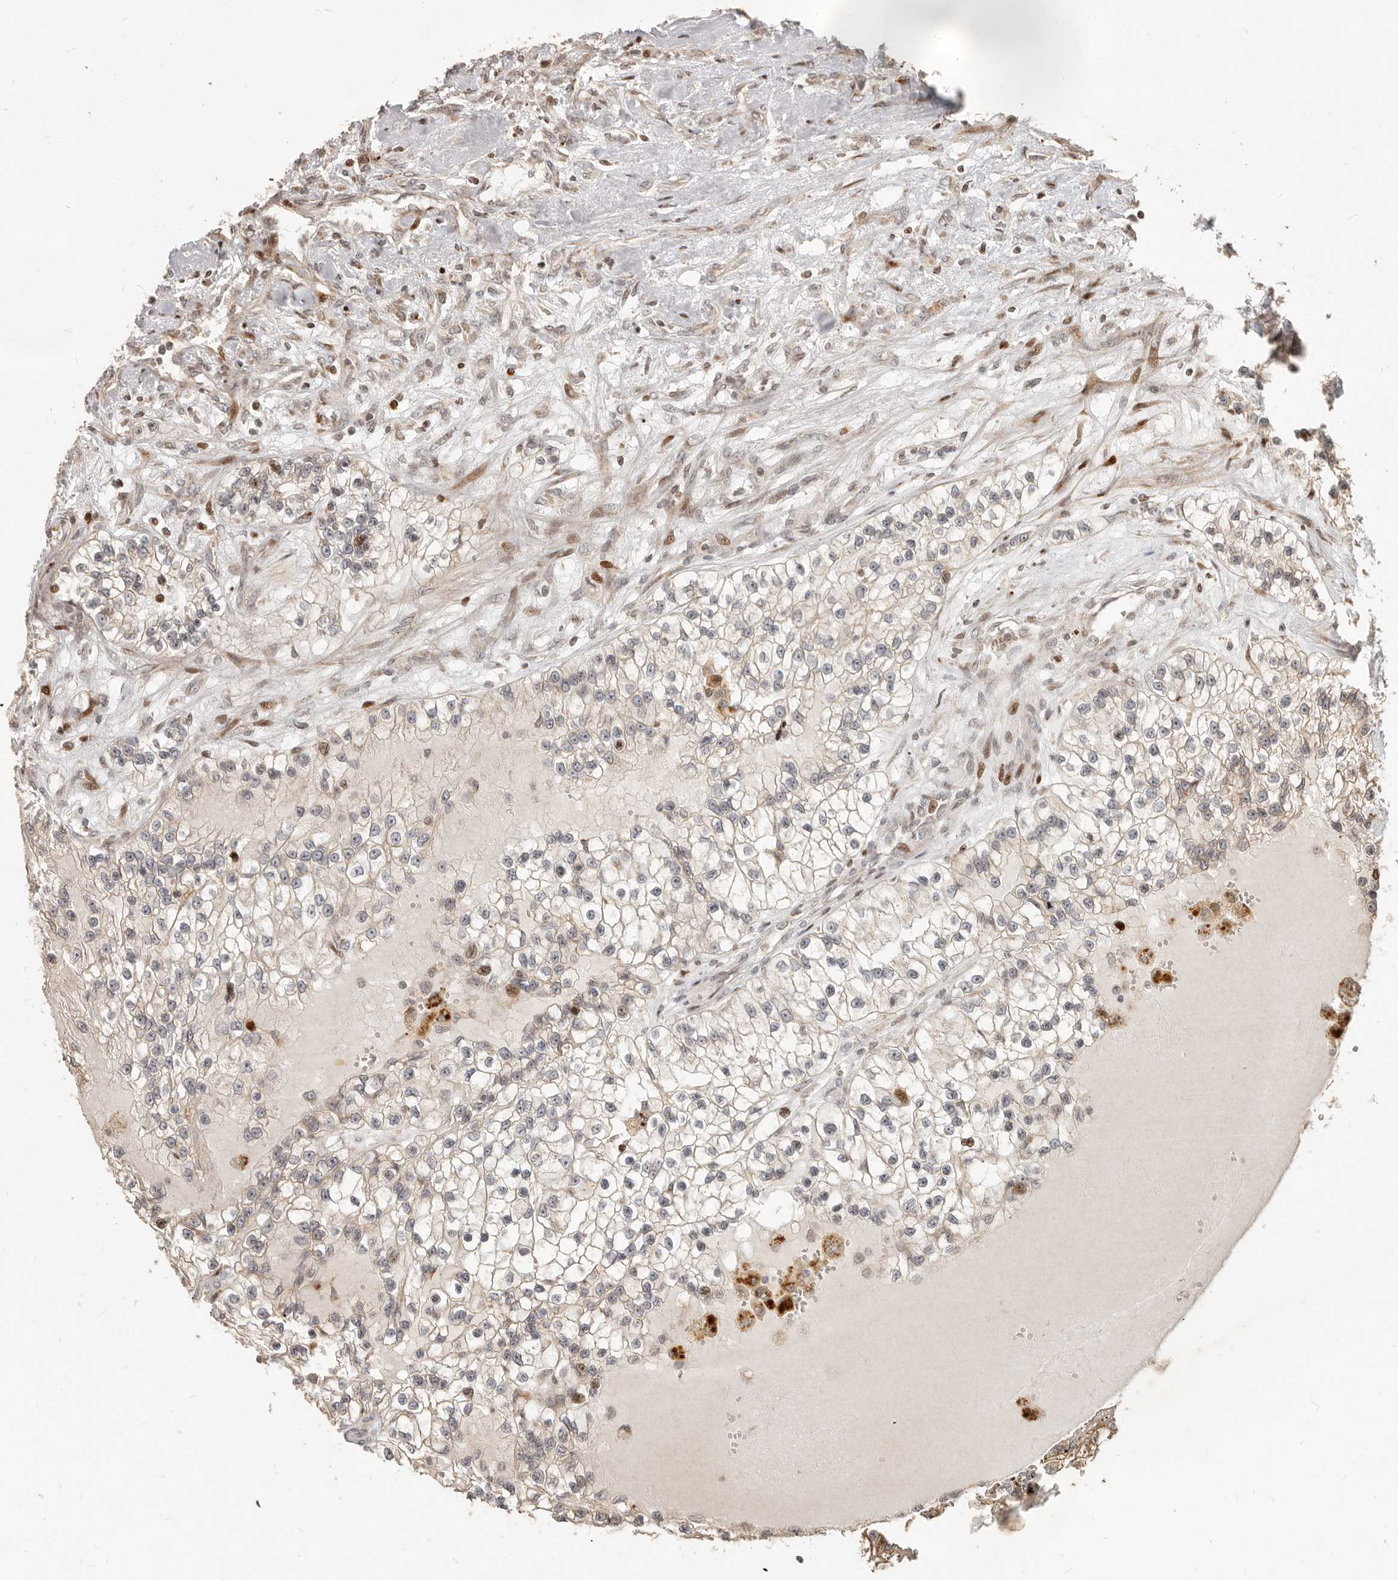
{"staining": {"intensity": "negative", "quantity": "none", "location": "none"}, "tissue": "renal cancer", "cell_type": "Tumor cells", "image_type": "cancer", "snomed": [{"axis": "morphology", "description": "Adenocarcinoma, NOS"}, {"axis": "topography", "description": "Kidney"}], "caption": "An immunohistochemistry (IHC) photomicrograph of renal cancer is shown. There is no staining in tumor cells of renal cancer.", "gene": "TRIM4", "patient": {"sex": "female", "age": 57}}